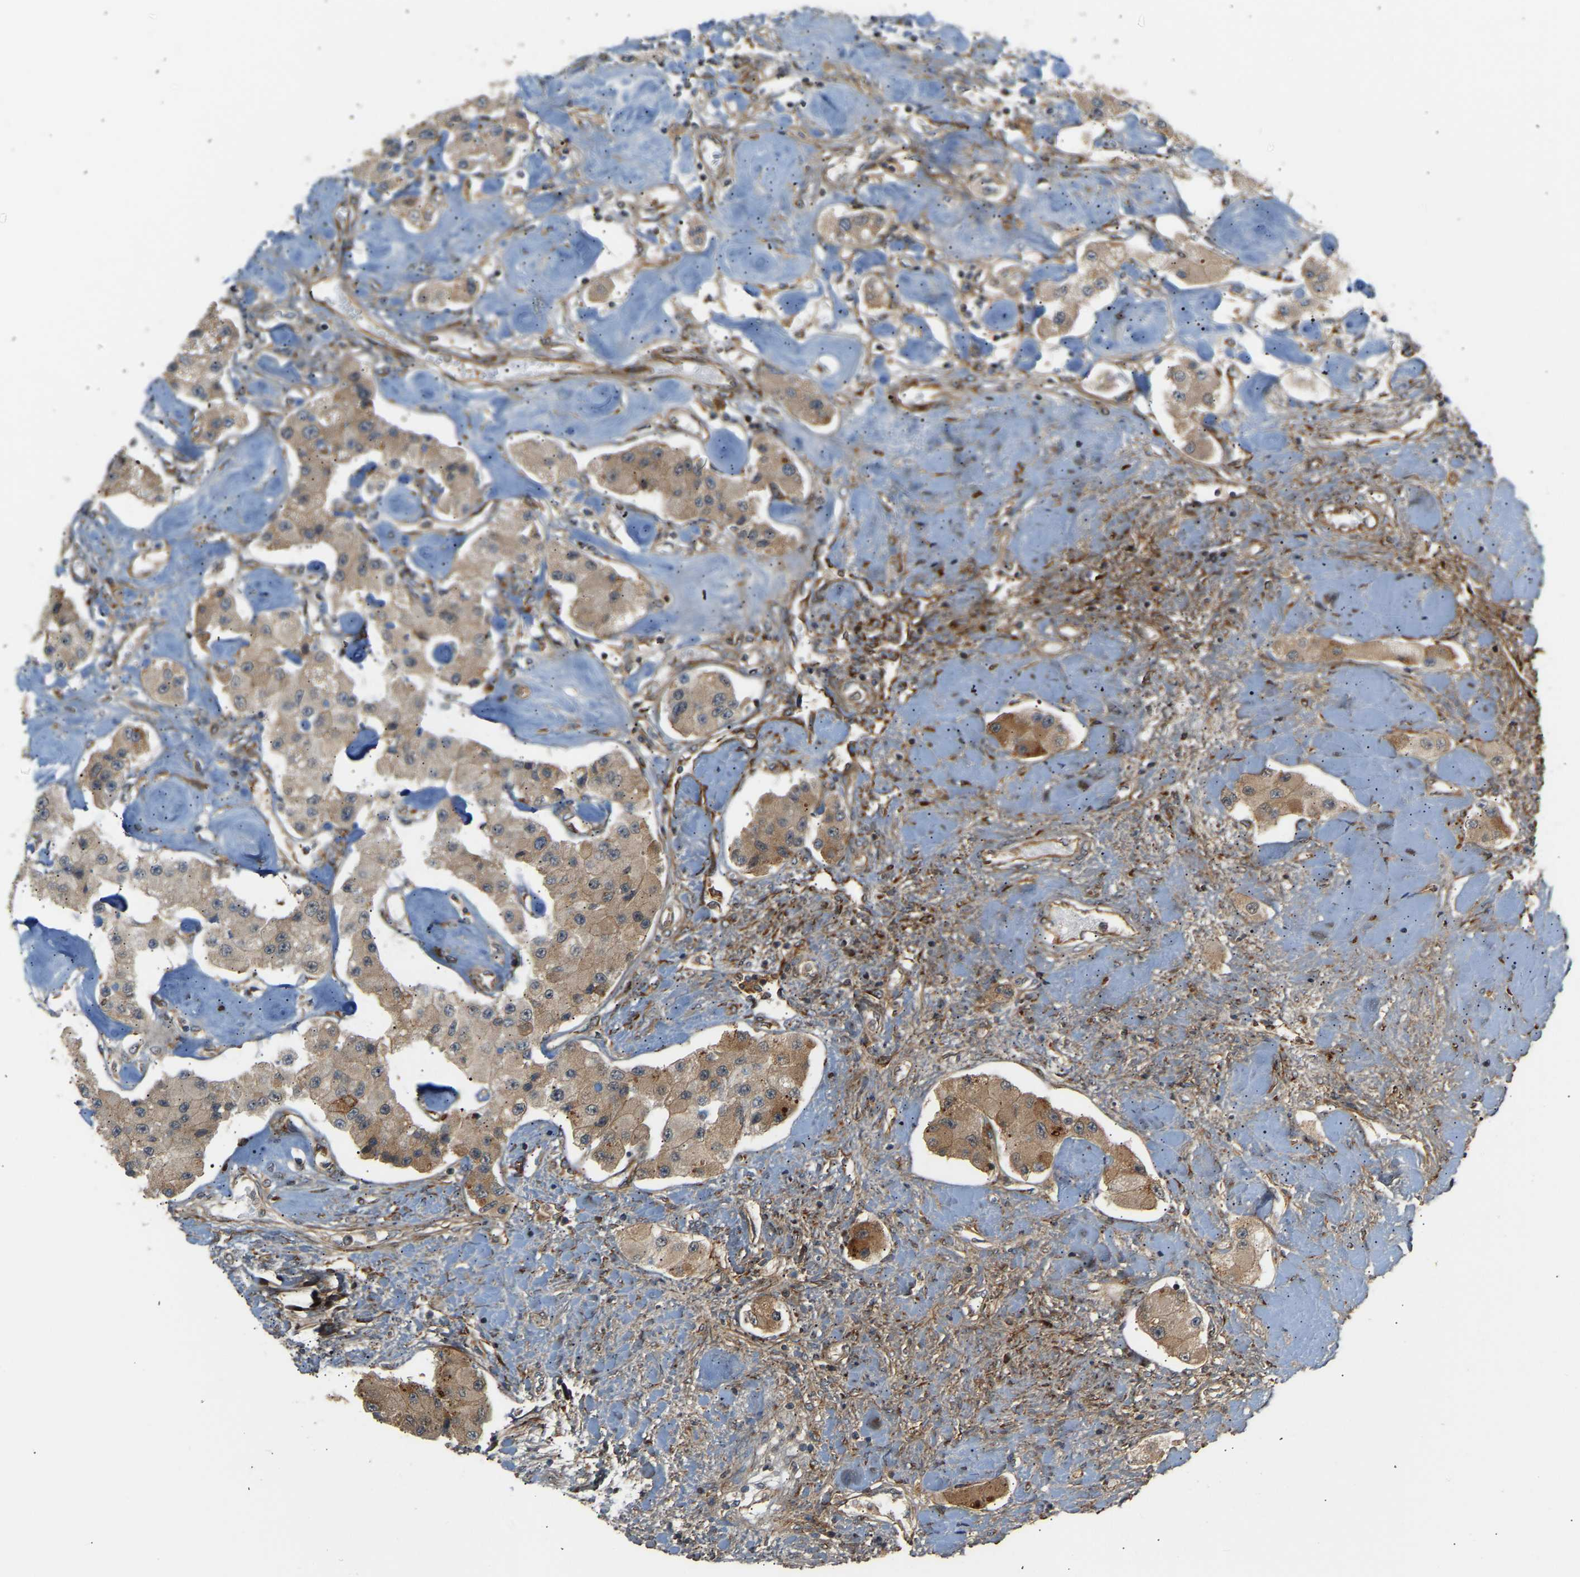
{"staining": {"intensity": "moderate", "quantity": ">75%", "location": "cytoplasmic/membranous"}, "tissue": "carcinoid", "cell_type": "Tumor cells", "image_type": "cancer", "snomed": [{"axis": "morphology", "description": "Carcinoid, malignant, NOS"}, {"axis": "topography", "description": "Pancreas"}], "caption": "Immunohistochemistry (IHC) micrograph of neoplastic tissue: carcinoid stained using IHC shows medium levels of moderate protein expression localized specifically in the cytoplasmic/membranous of tumor cells, appearing as a cytoplasmic/membranous brown color.", "gene": "PLCG2", "patient": {"sex": "male", "age": 41}}